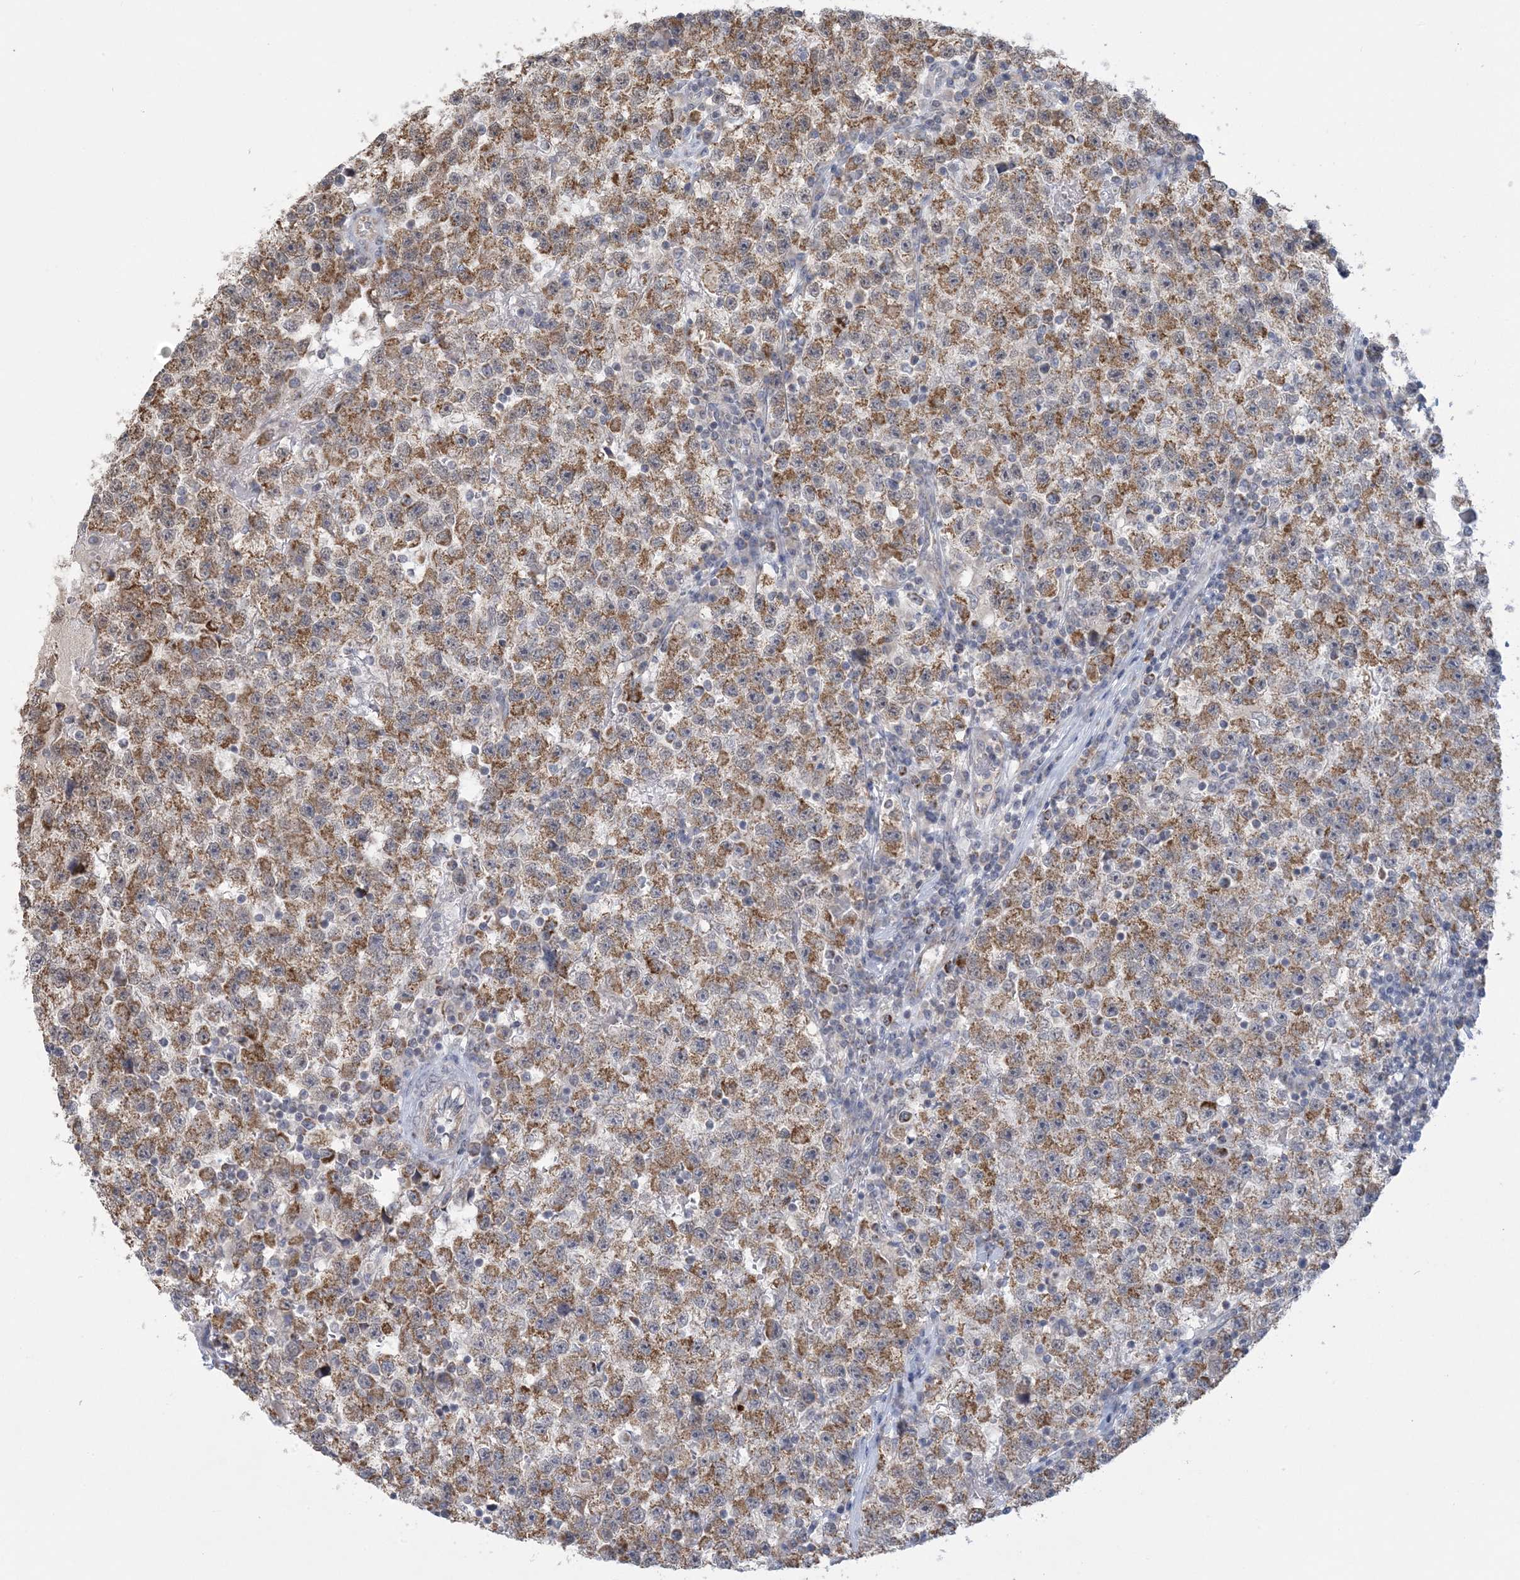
{"staining": {"intensity": "moderate", "quantity": ">75%", "location": "cytoplasmic/membranous"}, "tissue": "testis cancer", "cell_type": "Tumor cells", "image_type": "cancer", "snomed": [{"axis": "morphology", "description": "Seminoma, NOS"}, {"axis": "topography", "description": "Testis"}], "caption": "Human testis cancer stained with a brown dye reveals moderate cytoplasmic/membranous positive staining in approximately >75% of tumor cells.", "gene": "TRMT10C", "patient": {"sex": "male", "age": 22}}